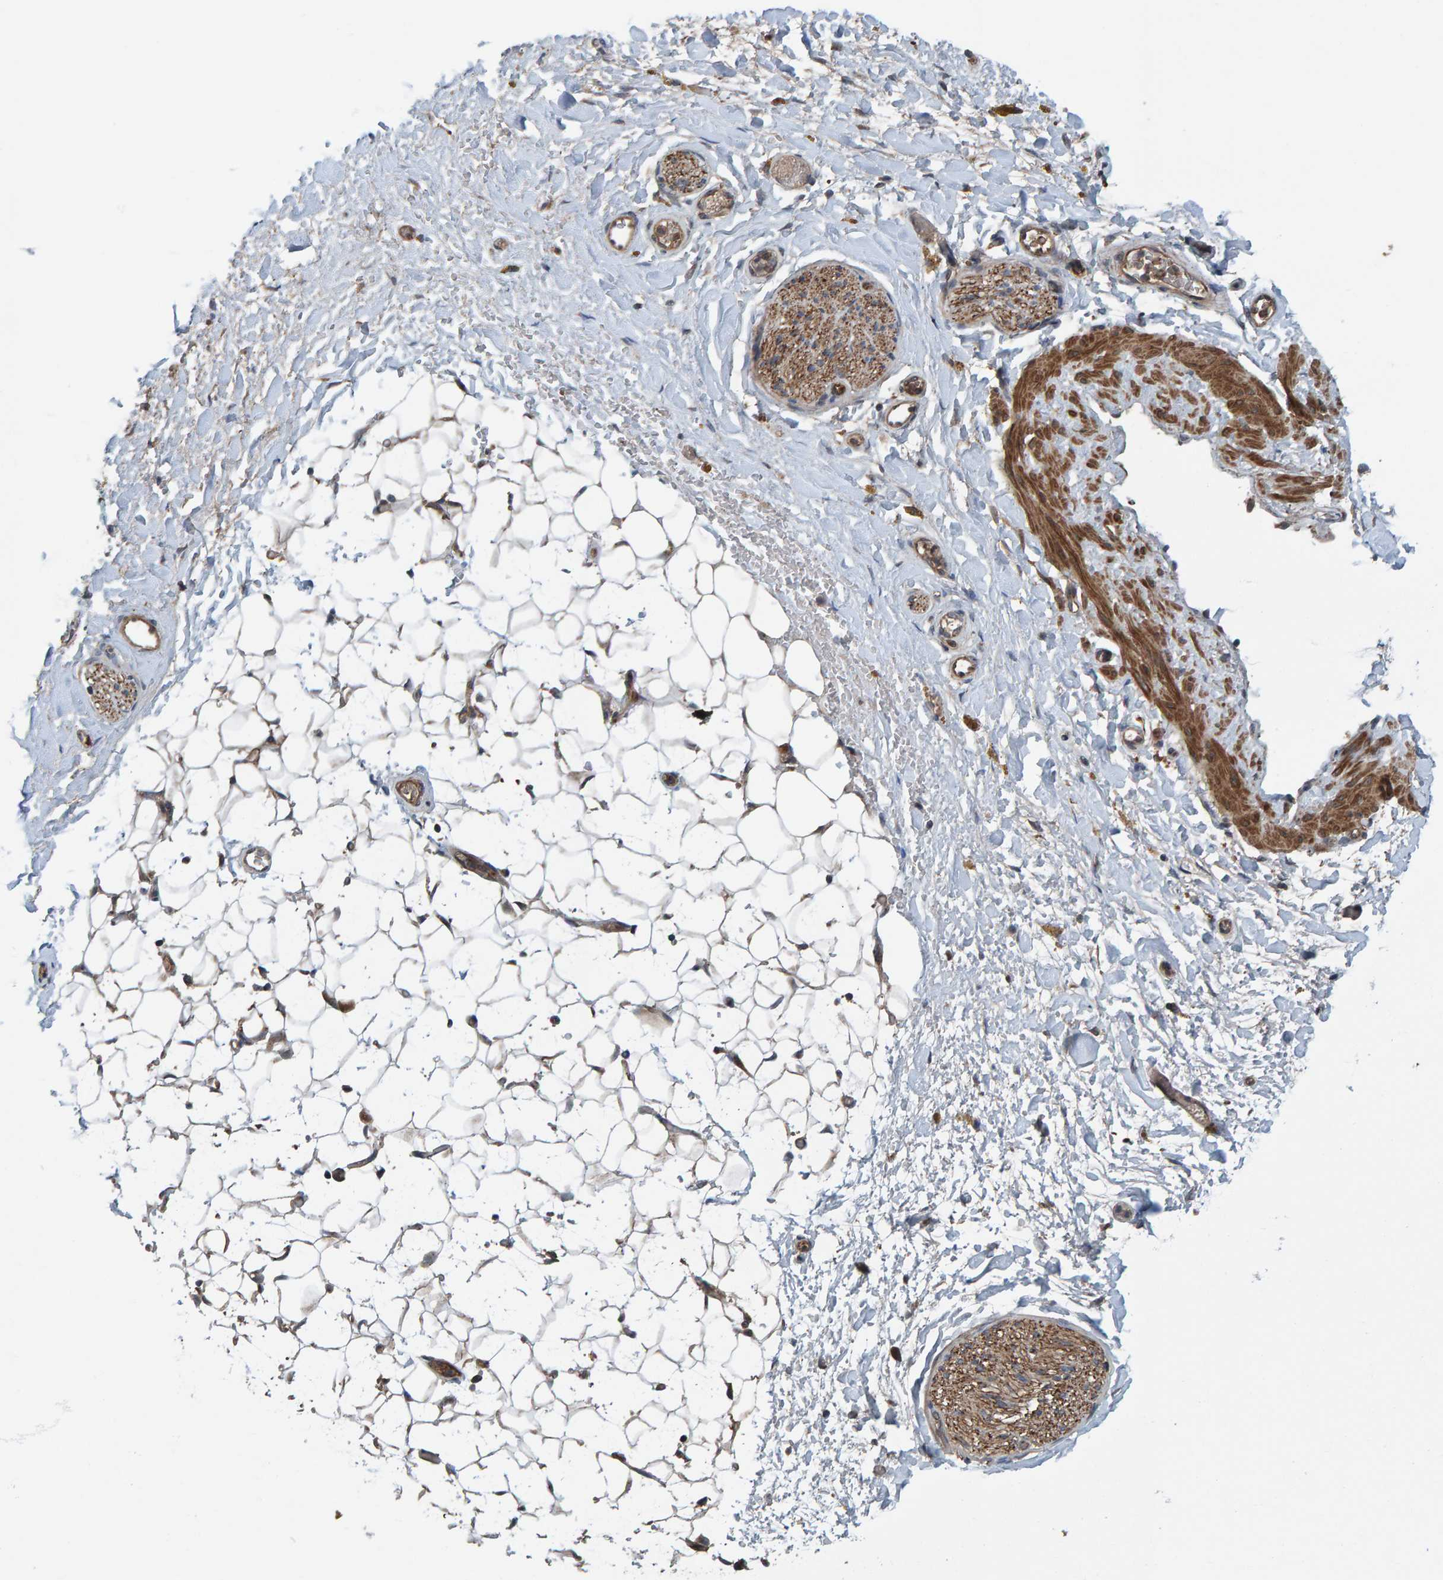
{"staining": {"intensity": "moderate", "quantity": ">75%", "location": "cytoplasmic/membranous"}, "tissue": "adipose tissue", "cell_type": "Adipocytes", "image_type": "normal", "snomed": [{"axis": "morphology", "description": "Normal tissue, NOS"}, {"axis": "topography", "description": "Kidney"}, {"axis": "topography", "description": "Peripheral nerve tissue"}], "caption": "The histopathology image shows a brown stain indicating the presence of a protein in the cytoplasmic/membranous of adipocytes in adipose tissue. The protein of interest is shown in brown color, while the nuclei are stained blue.", "gene": "CUEDC1", "patient": {"sex": "male", "age": 7}}